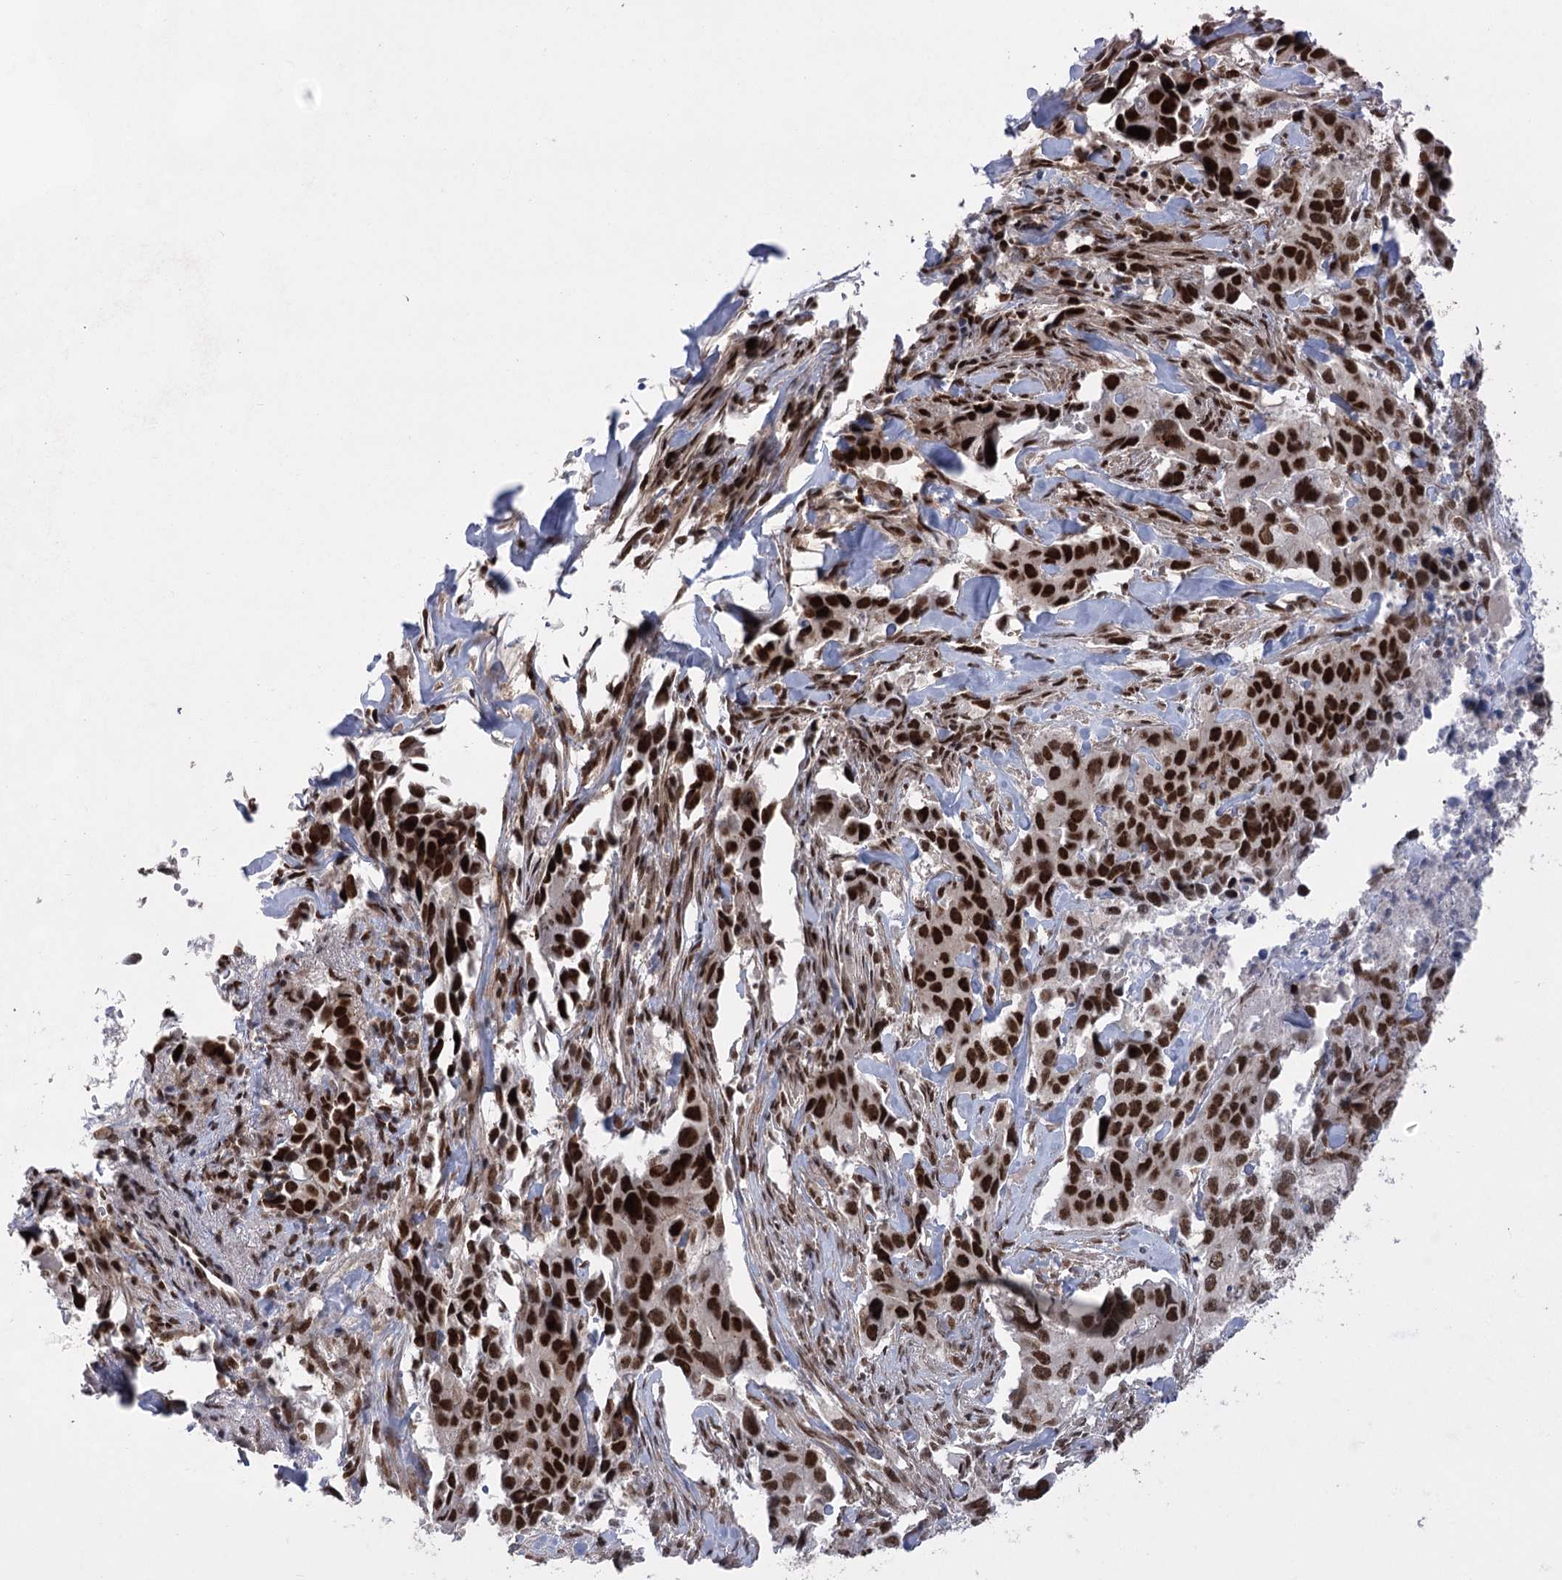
{"staining": {"intensity": "strong", "quantity": ">75%", "location": "nuclear"}, "tissue": "lung cancer", "cell_type": "Tumor cells", "image_type": "cancer", "snomed": [{"axis": "morphology", "description": "Adenocarcinoma, NOS"}, {"axis": "topography", "description": "Lung"}], "caption": "IHC image of human lung cancer stained for a protein (brown), which shows high levels of strong nuclear positivity in about >75% of tumor cells.", "gene": "ZCCHC8", "patient": {"sex": "female", "age": 51}}